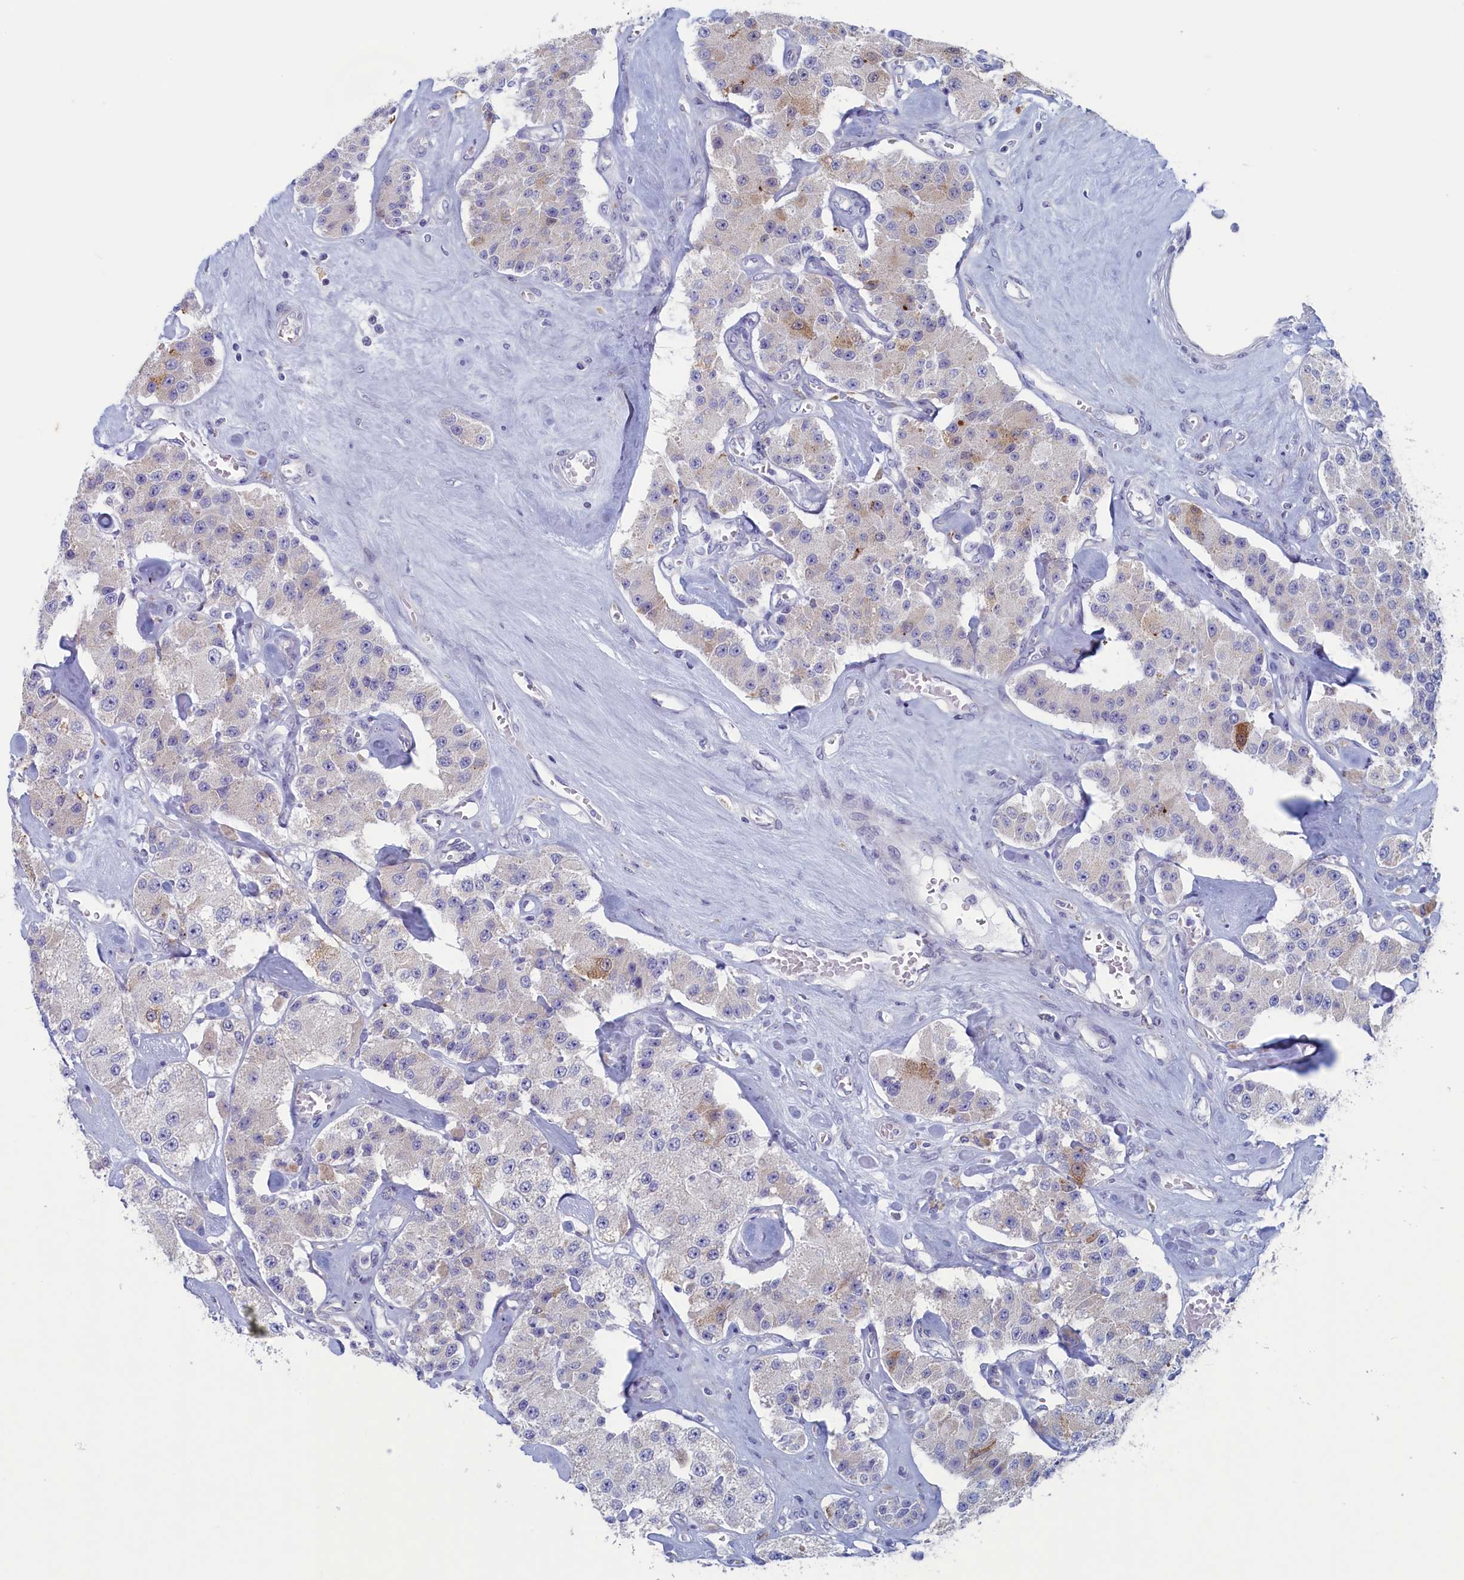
{"staining": {"intensity": "negative", "quantity": "none", "location": "none"}, "tissue": "carcinoid", "cell_type": "Tumor cells", "image_type": "cancer", "snomed": [{"axis": "morphology", "description": "Carcinoid, malignant, NOS"}, {"axis": "topography", "description": "Pancreas"}], "caption": "Photomicrograph shows no significant protein expression in tumor cells of carcinoid.", "gene": "WDR76", "patient": {"sex": "male", "age": 41}}